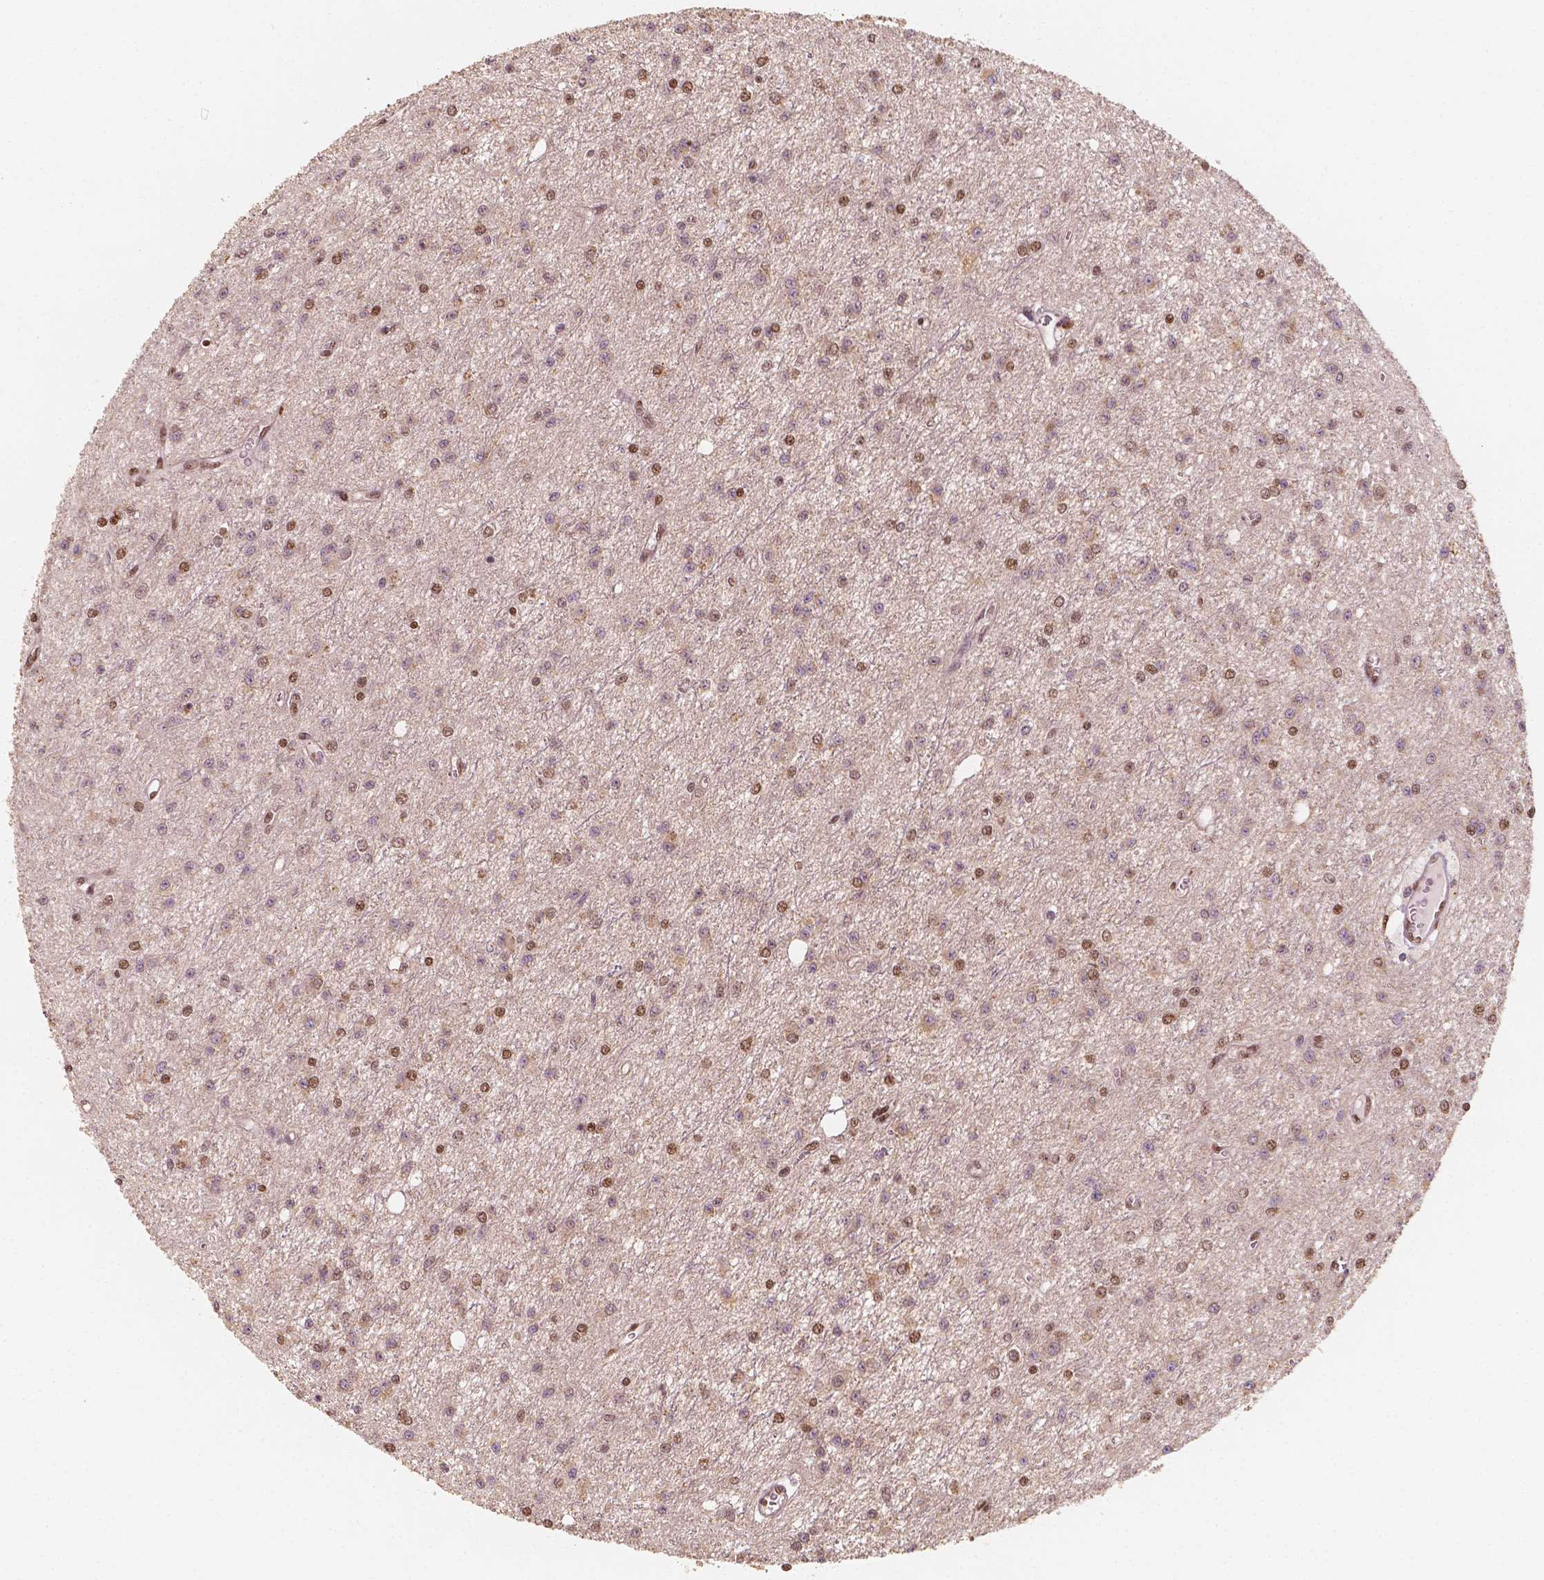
{"staining": {"intensity": "moderate", "quantity": "<25%", "location": "nuclear"}, "tissue": "glioma", "cell_type": "Tumor cells", "image_type": "cancer", "snomed": [{"axis": "morphology", "description": "Glioma, malignant, Low grade"}, {"axis": "topography", "description": "Brain"}], "caption": "Malignant glioma (low-grade) stained with DAB IHC displays low levels of moderate nuclear expression in about <25% of tumor cells.", "gene": "TBC1D17", "patient": {"sex": "female", "age": 45}}